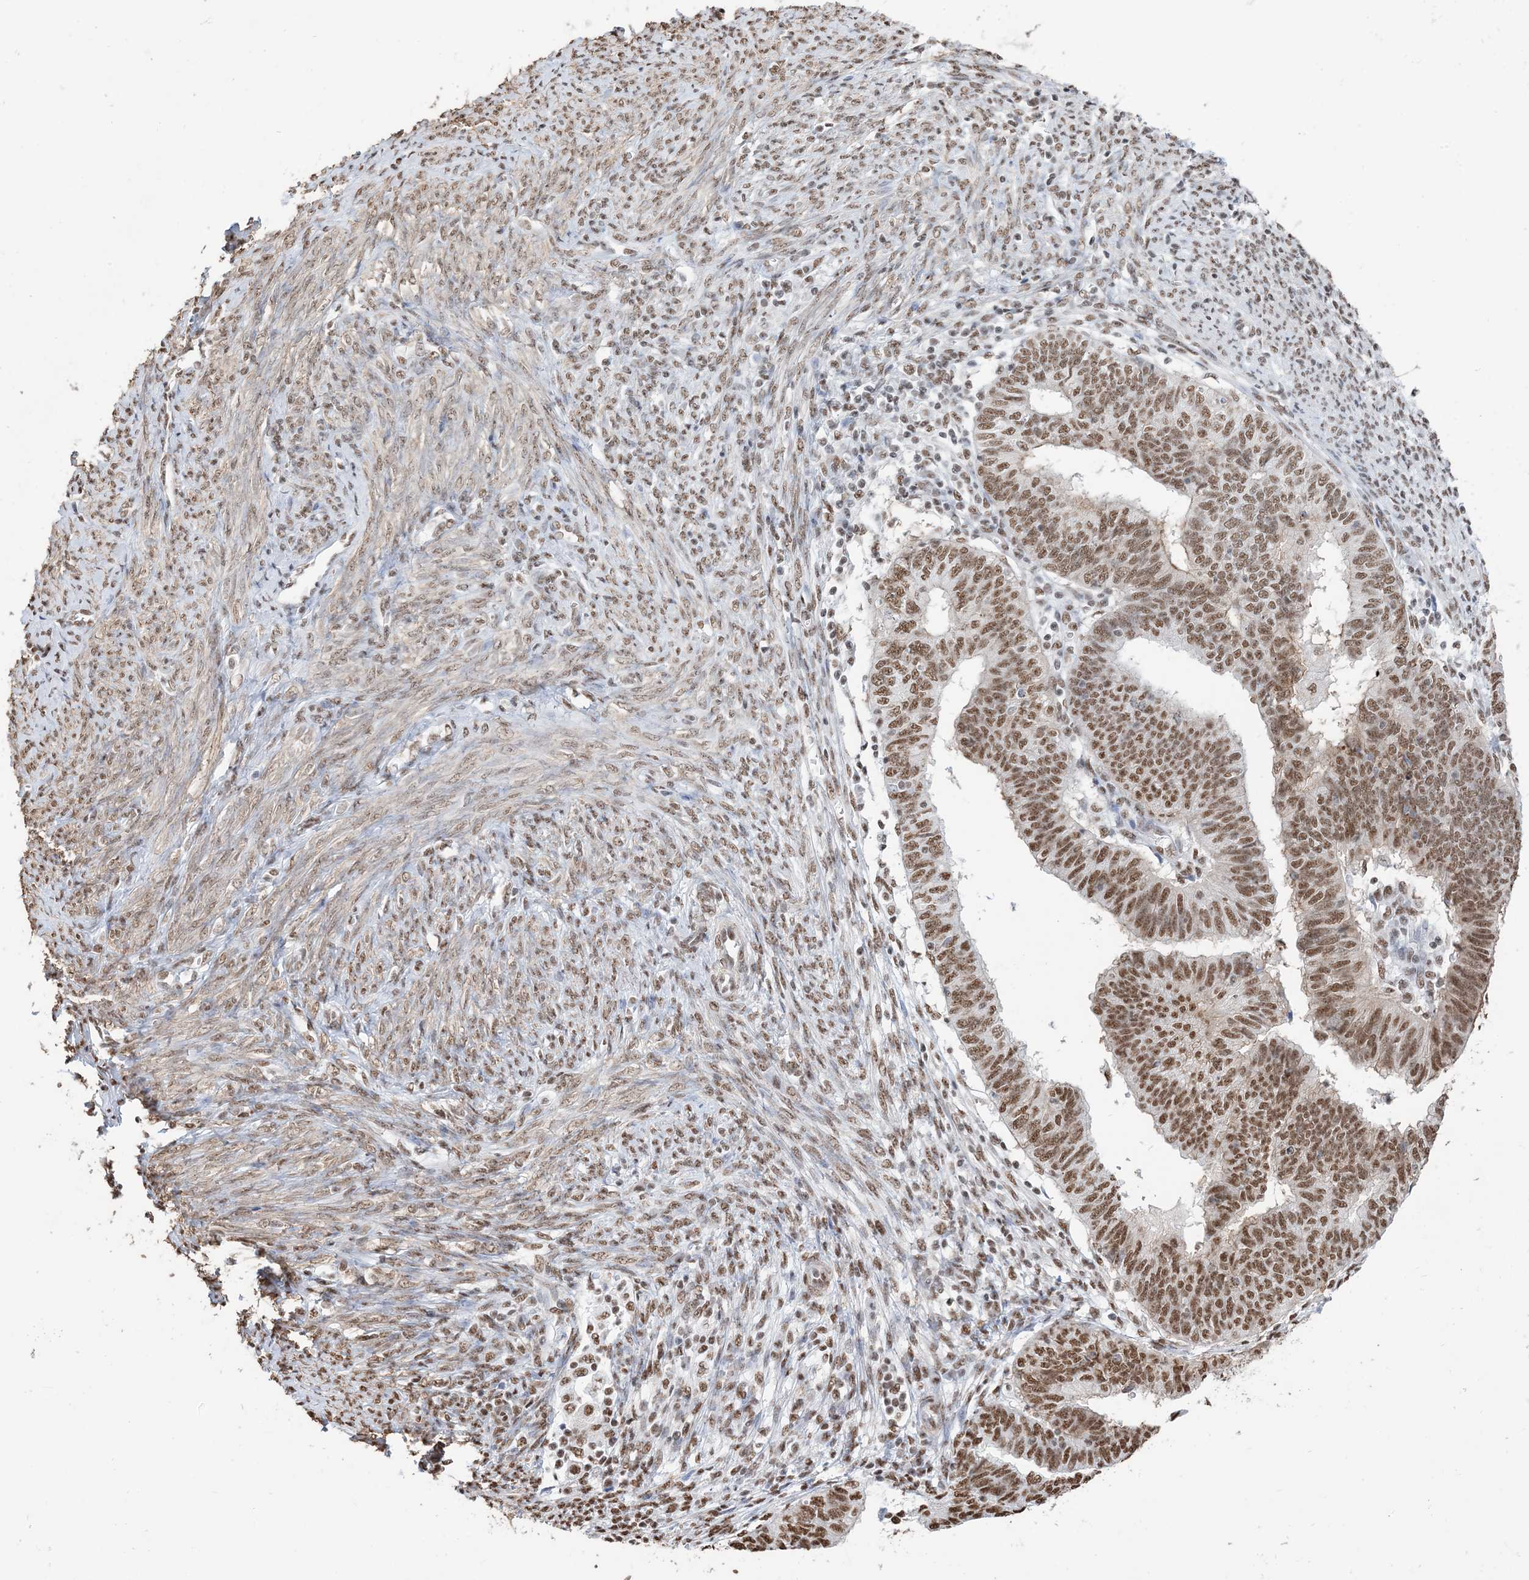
{"staining": {"intensity": "moderate", "quantity": ">75%", "location": "nuclear"}, "tissue": "endometrial cancer", "cell_type": "Tumor cells", "image_type": "cancer", "snomed": [{"axis": "morphology", "description": "Adenocarcinoma, NOS"}, {"axis": "topography", "description": "Uterus"}], "caption": "High-magnification brightfield microscopy of adenocarcinoma (endometrial) stained with DAB (brown) and counterstained with hematoxylin (blue). tumor cells exhibit moderate nuclear positivity is present in about>75% of cells.", "gene": "ZNF792", "patient": {"sex": "female", "age": 77}}